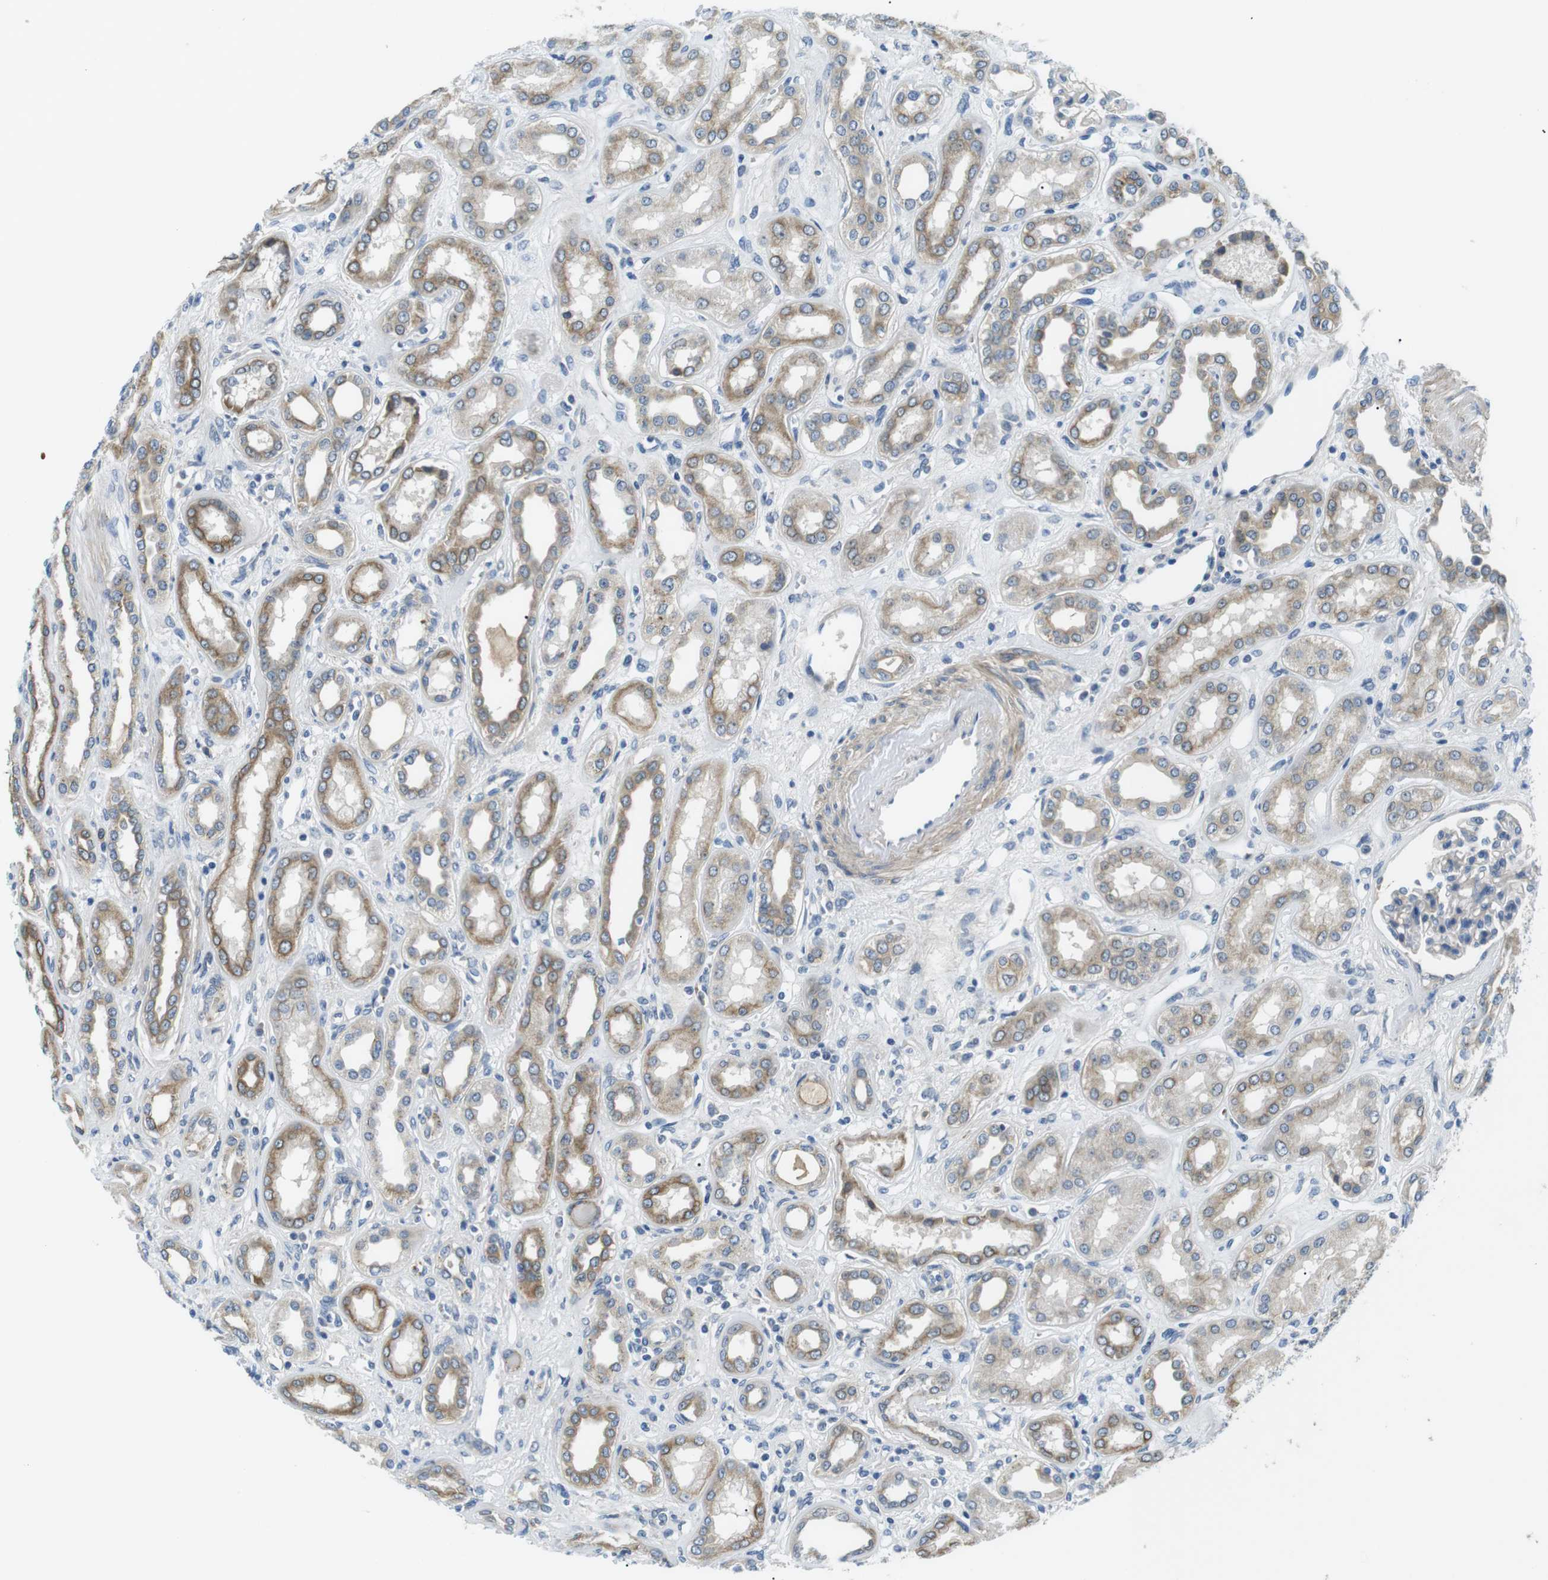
{"staining": {"intensity": "negative", "quantity": "none", "location": "none"}, "tissue": "kidney", "cell_type": "Cells in glomeruli", "image_type": "normal", "snomed": [{"axis": "morphology", "description": "Normal tissue, NOS"}, {"axis": "topography", "description": "Kidney"}], "caption": "DAB (3,3'-diaminobenzidine) immunohistochemical staining of unremarkable kidney exhibits no significant positivity in cells in glomeruli. (Stains: DAB immunohistochemistry (IHC) with hematoxylin counter stain, Microscopy: brightfield microscopy at high magnification).", "gene": "WSCD1", "patient": {"sex": "male", "age": 59}}